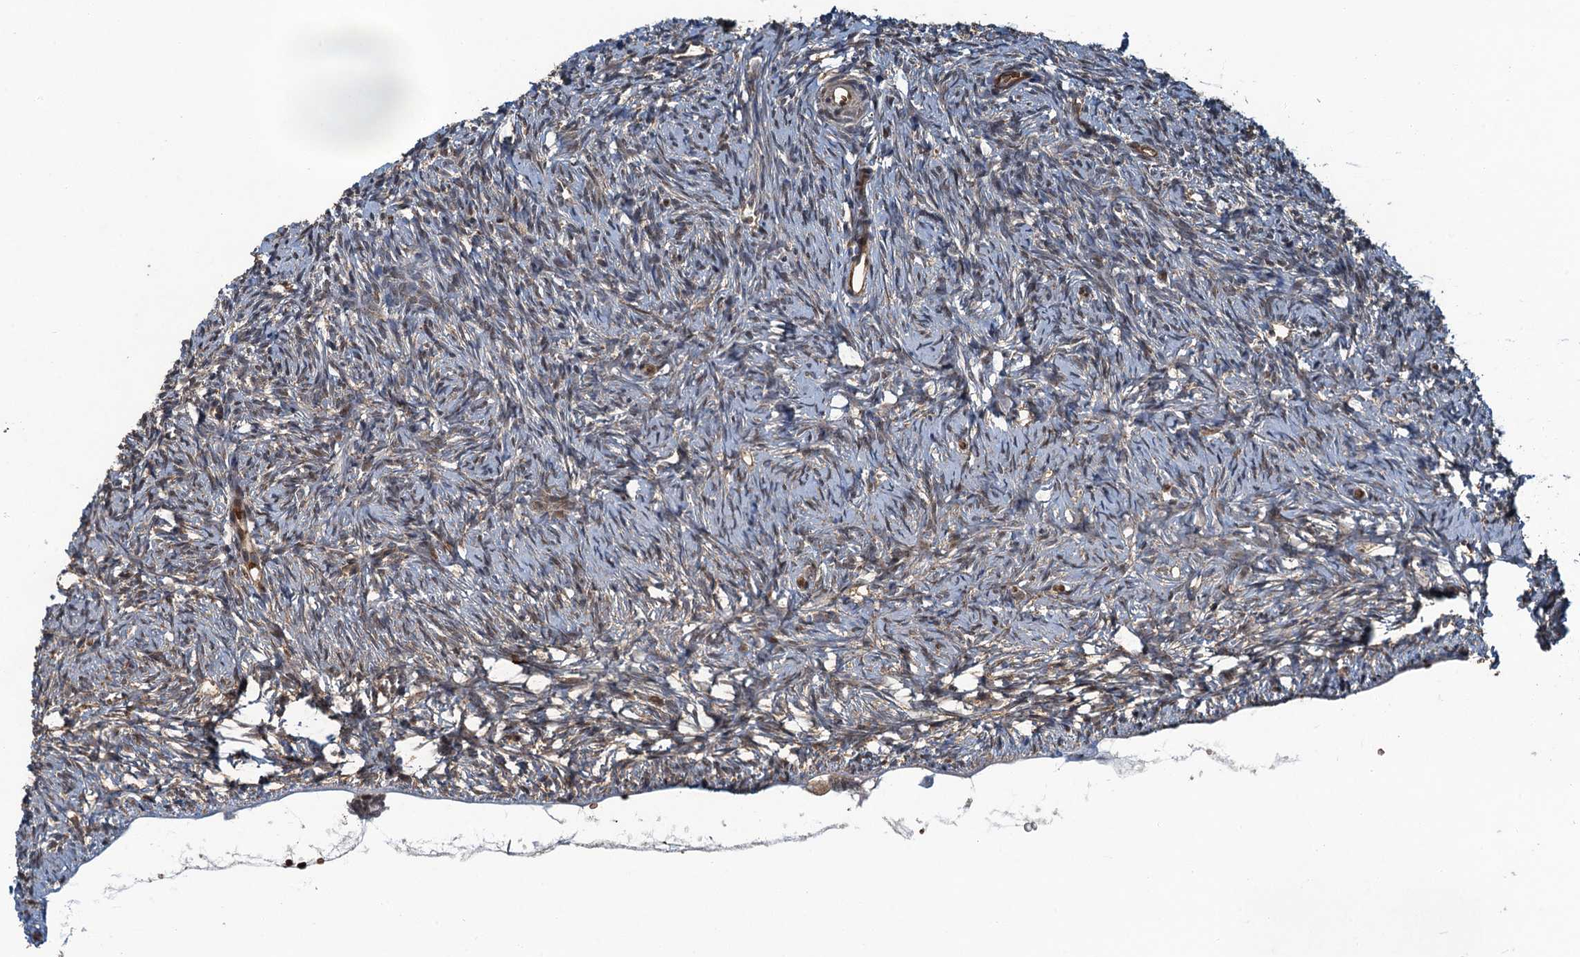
{"staining": {"intensity": "negative", "quantity": "none", "location": "none"}, "tissue": "ovary", "cell_type": "Ovarian stroma cells", "image_type": "normal", "snomed": [{"axis": "morphology", "description": "Normal tissue, NOS"}, {"axis": "topography", "description": "Ovary"}], "caption": "This is a micrograph of IHC staining of unremarkable ovary, which shows no expression in ovarian stroma cells. (DAB immunohistochemistry (IHC), high magnification).", "gene": "SNX32", "patient": {"sex": "female", "age": 51}}